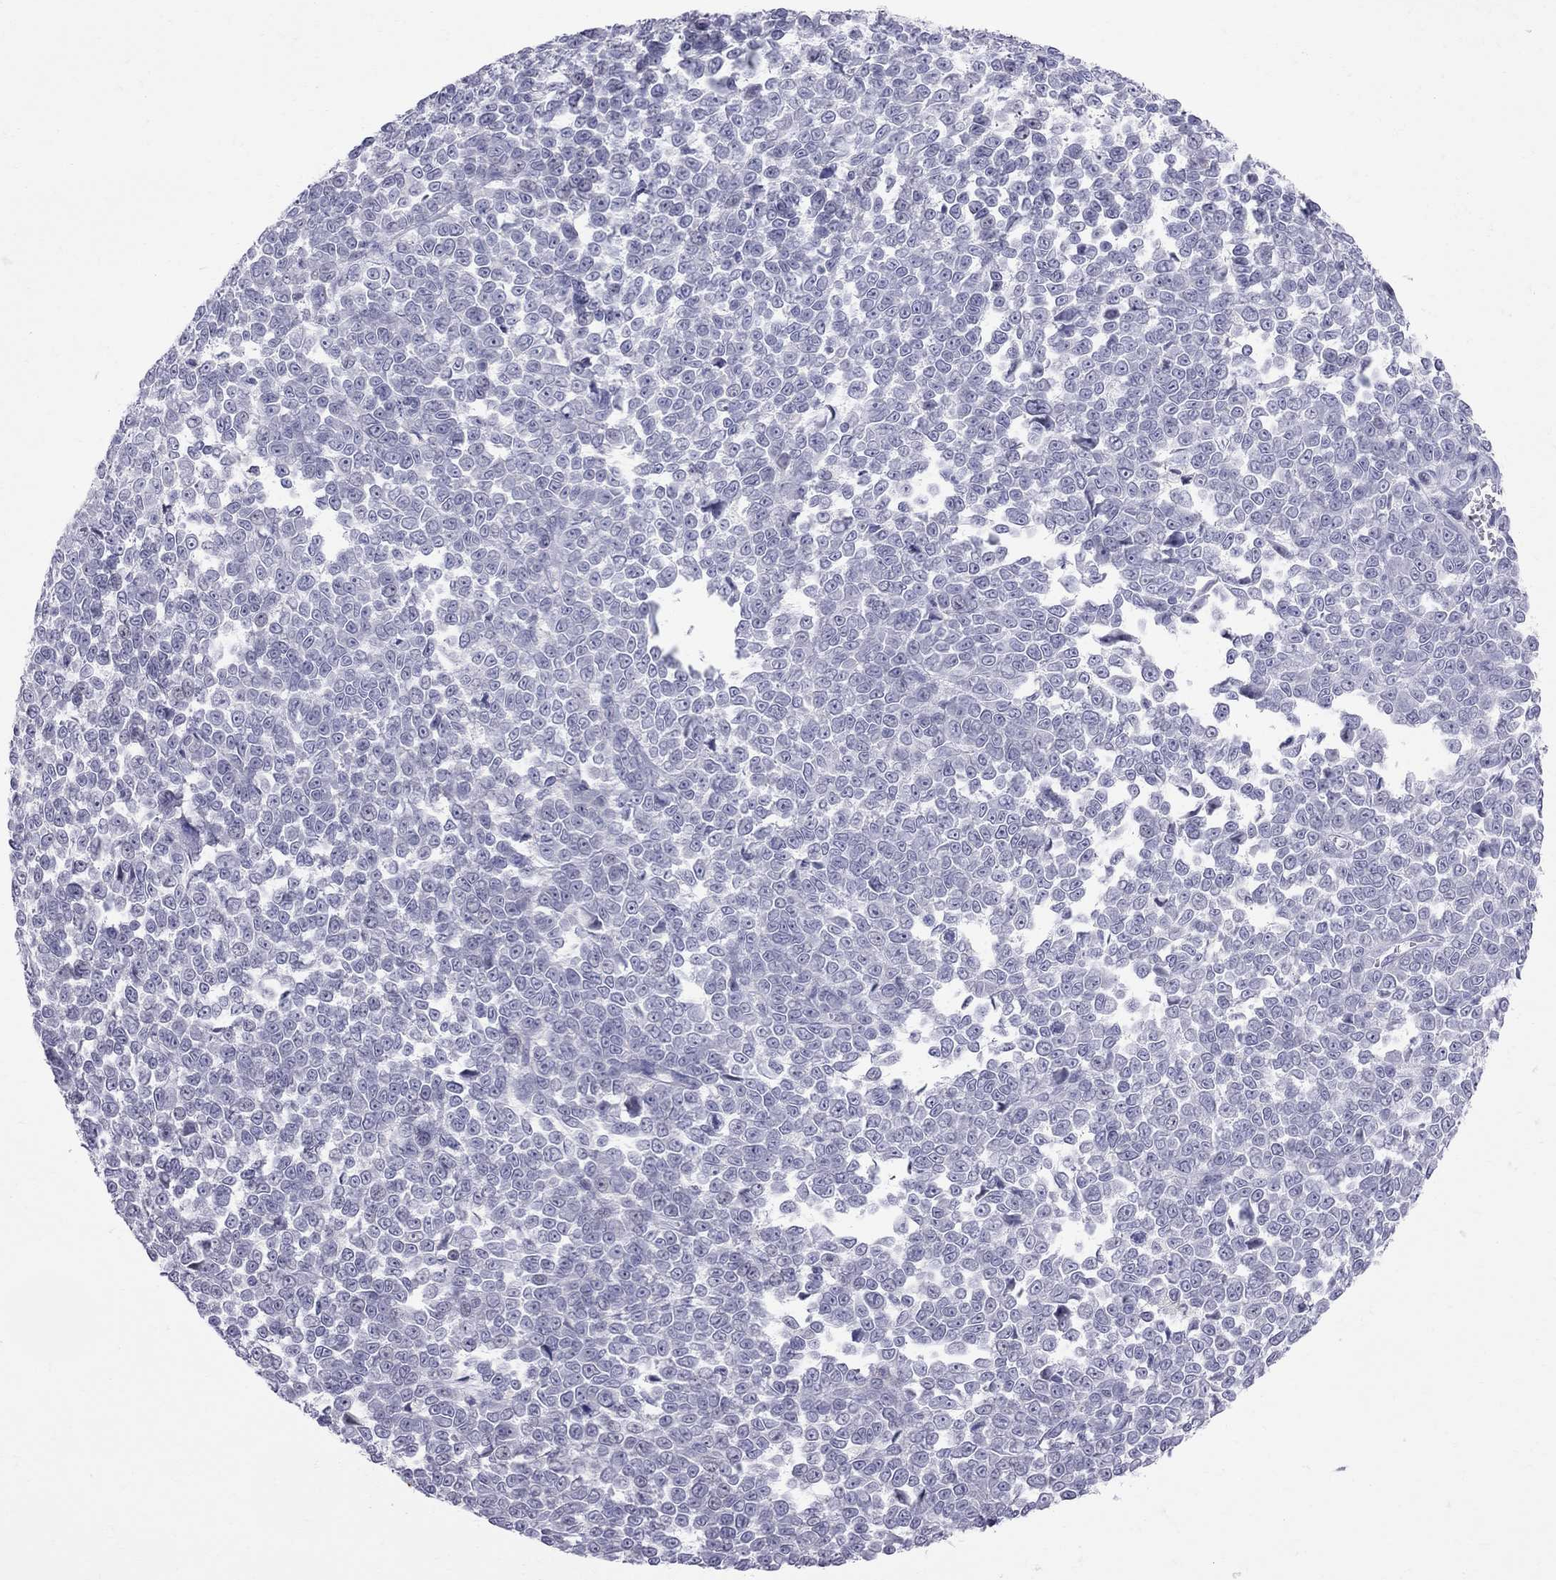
{"staining": {"intensity": "negative", "quantity": "none", "location": "none"}, "tissue": "melanoma", "cell_type": "Tumor cells", "image_type": "cancer", "snomed": [{"axis": "morphology", "description": "Malignant melanoma, NOS"}, {"axis": "topography", "description": "Skin"}], "caption": "Protein analysis of melanoma demonstrates no significant expression in tumor cells.", "gene": "MUC15", "patient": {"sex": "female", "age": 95}}